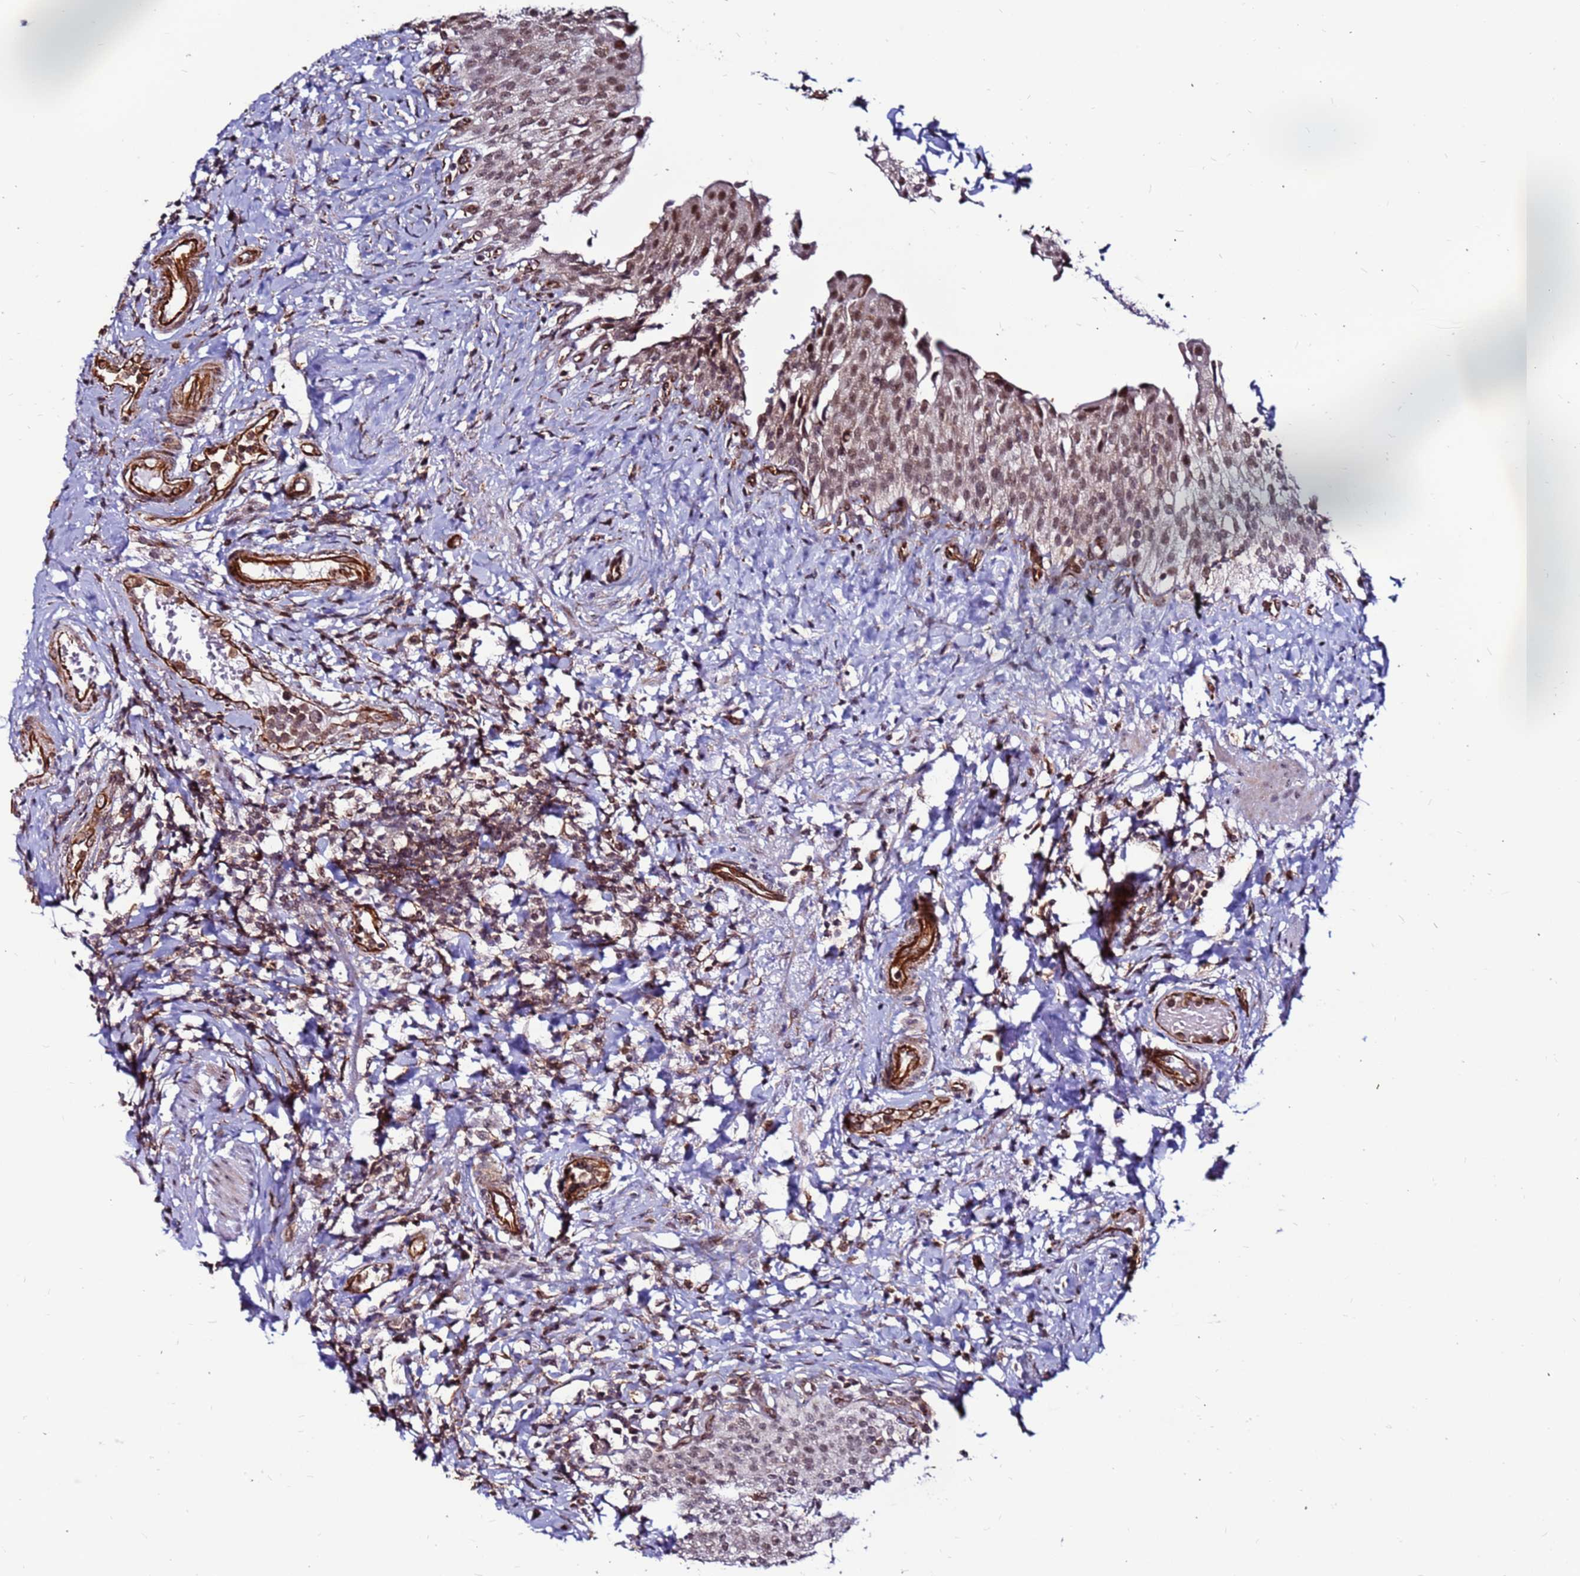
{"staining": {"intensity": "moderate", "quantity": ">75%", "location": "nuclear"}, "tissue": "urinary bladder", "cell_type": "Urothelial cells", "image_type": "normal", "snomed": [{"axis": "morphology", "description": "Normal tissue, NOS"}, {"axis": "morphology", "description": "Inflammation, NOS"}, {"axis": "topography", "description": "Urinary bladder"}], "caption": "An IHC histopathology image of unremarkable tissue is shown. Protein staining in brown shows moderate nuclear positivity in urinary bladder within urothelial cells.", "gene": "CLK3", "patient": {"sex": "male", "age": 64}}